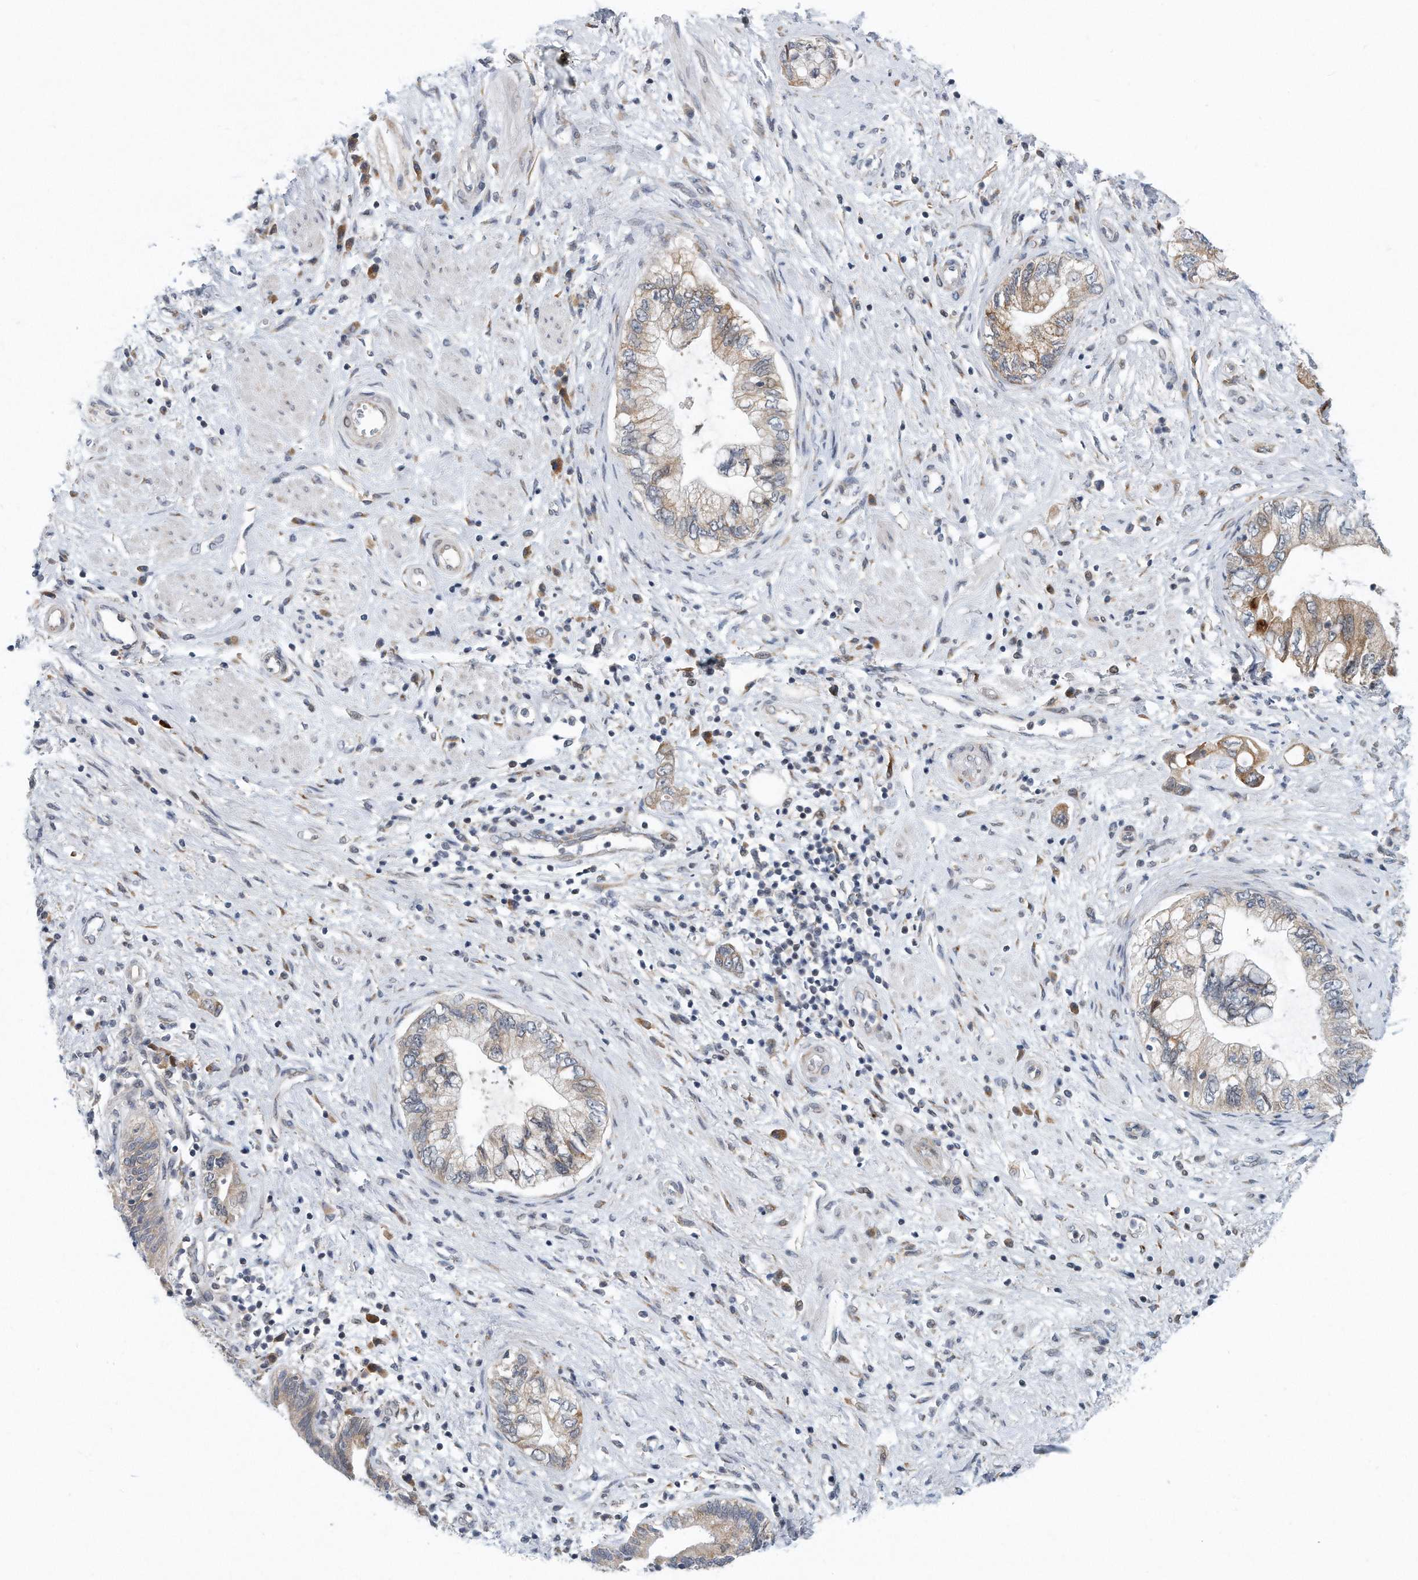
{"staining": {"intensity": "weak", "quantity": "25%-75%", "location": "cytoplasmic/membranous"}, "tissue": "pancreatic cancer", "cell_type": "Tumor cells", "image_type": "cancer", "snomed": [{"axis": "morphology", "description": "Adenocarcinoma, NOS"}, {"axis": "topography", "description": "Pancreas"}], "caption": "Immunohistochemical staining of human pancreatic adenocarcinoma displays low levels of weak cytoplasmic/membranous protein positivity in about 25%-75% of tumor cells. (DAB (3,3'-diaminobenzidine) = brown stain, brightfield microscopy at high magnification).", "gene": "VLDLR", "patient": {"sex": "female", "age": 73}}